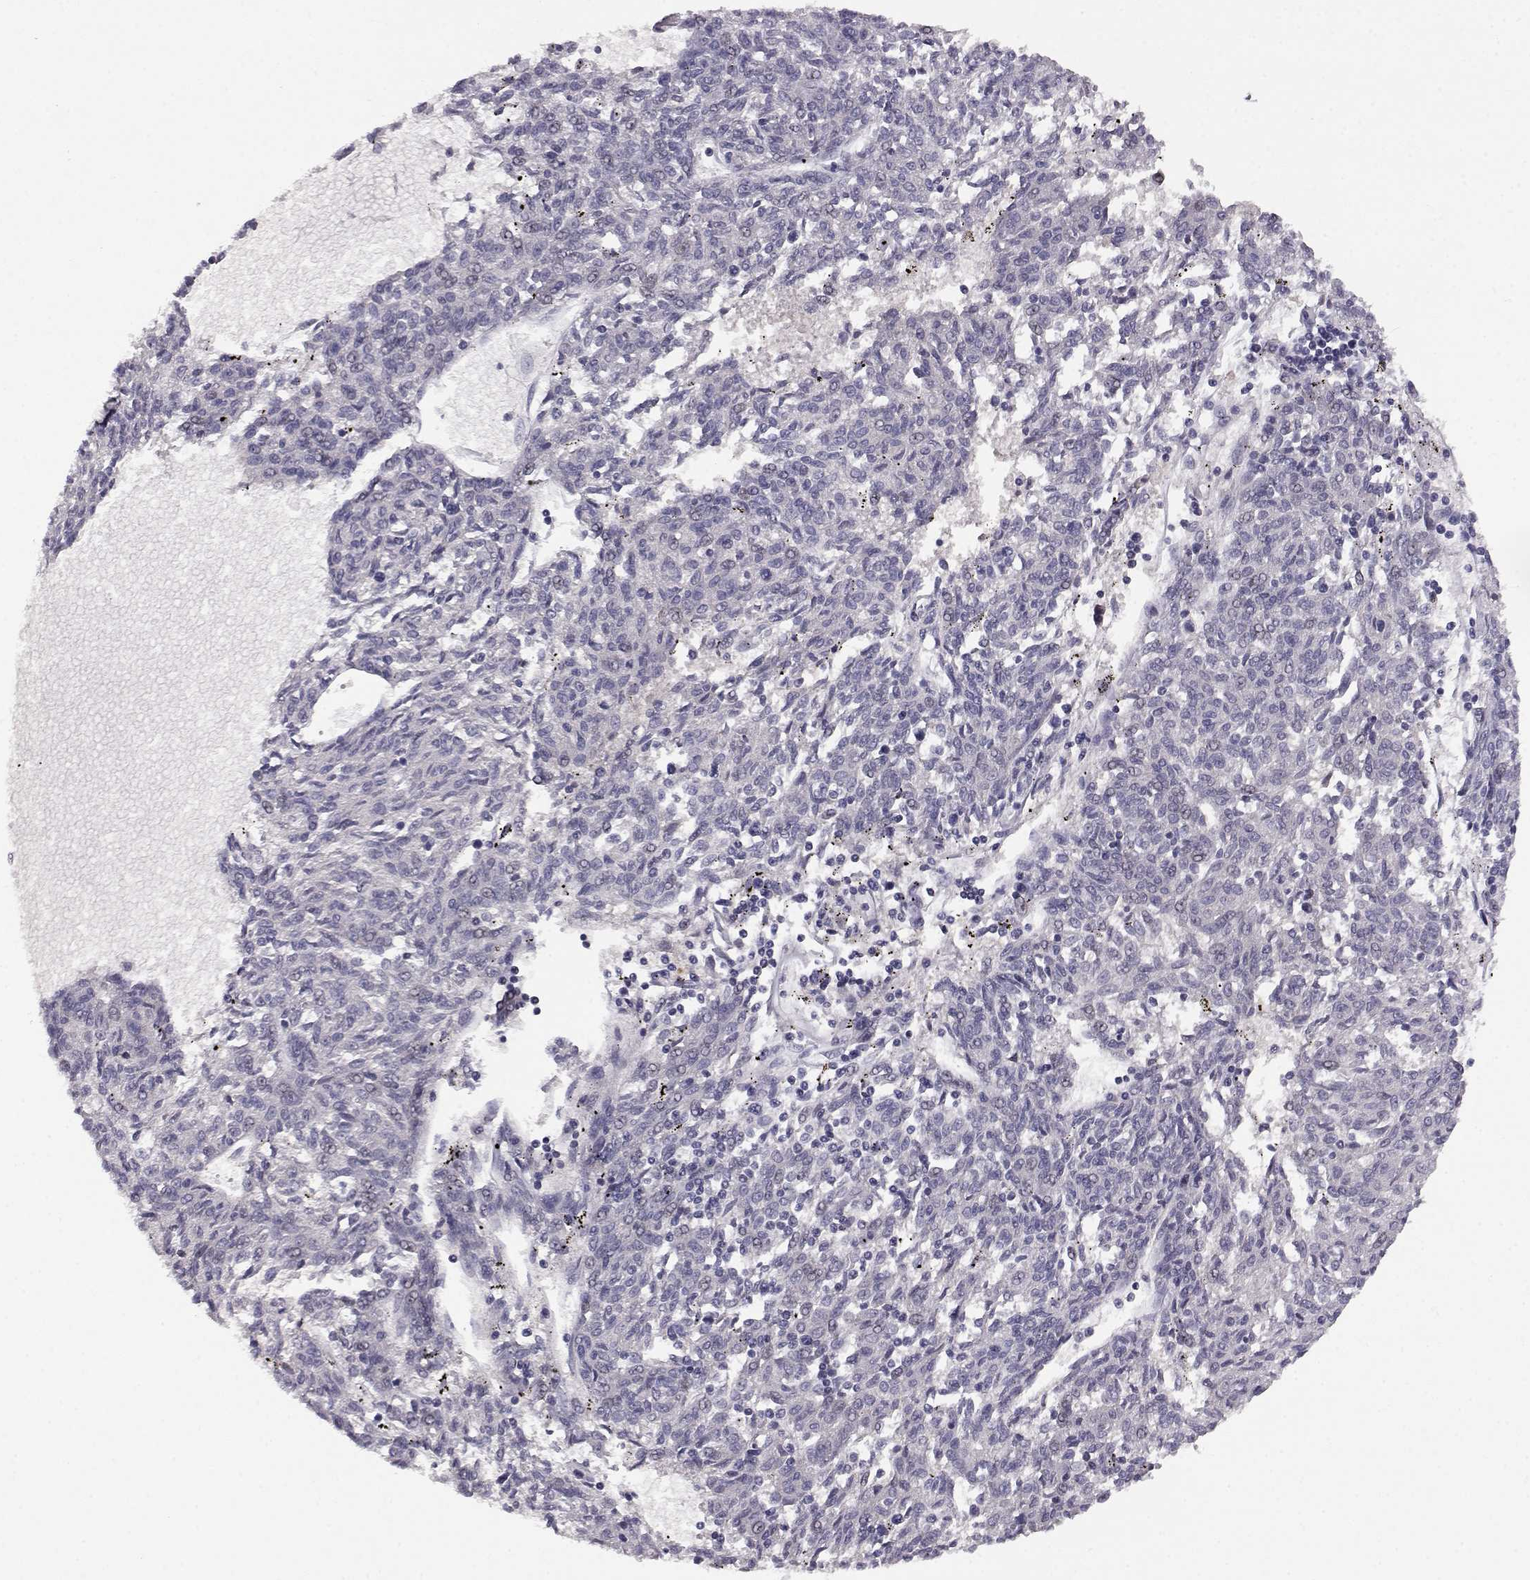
{"staining": {"intensity": "negative", "quantity": "none", "location": "none"}, "tissue": "melanoma", "cell_type": "Tumor cells", "image_type": "cancer", "snomed": [{"axis": "morphology", "description": "Malignant melanoma, NOS"}, {"axis": "topography", "description": "Skin"}], "caption": "High power microscopy image of an immunohistochemistry histopathology image of malignant melanoma, revealing no significant expression in tumor cells.", "gene": "AKR1B1", "patient": {"sex": "female", "age": 72}}